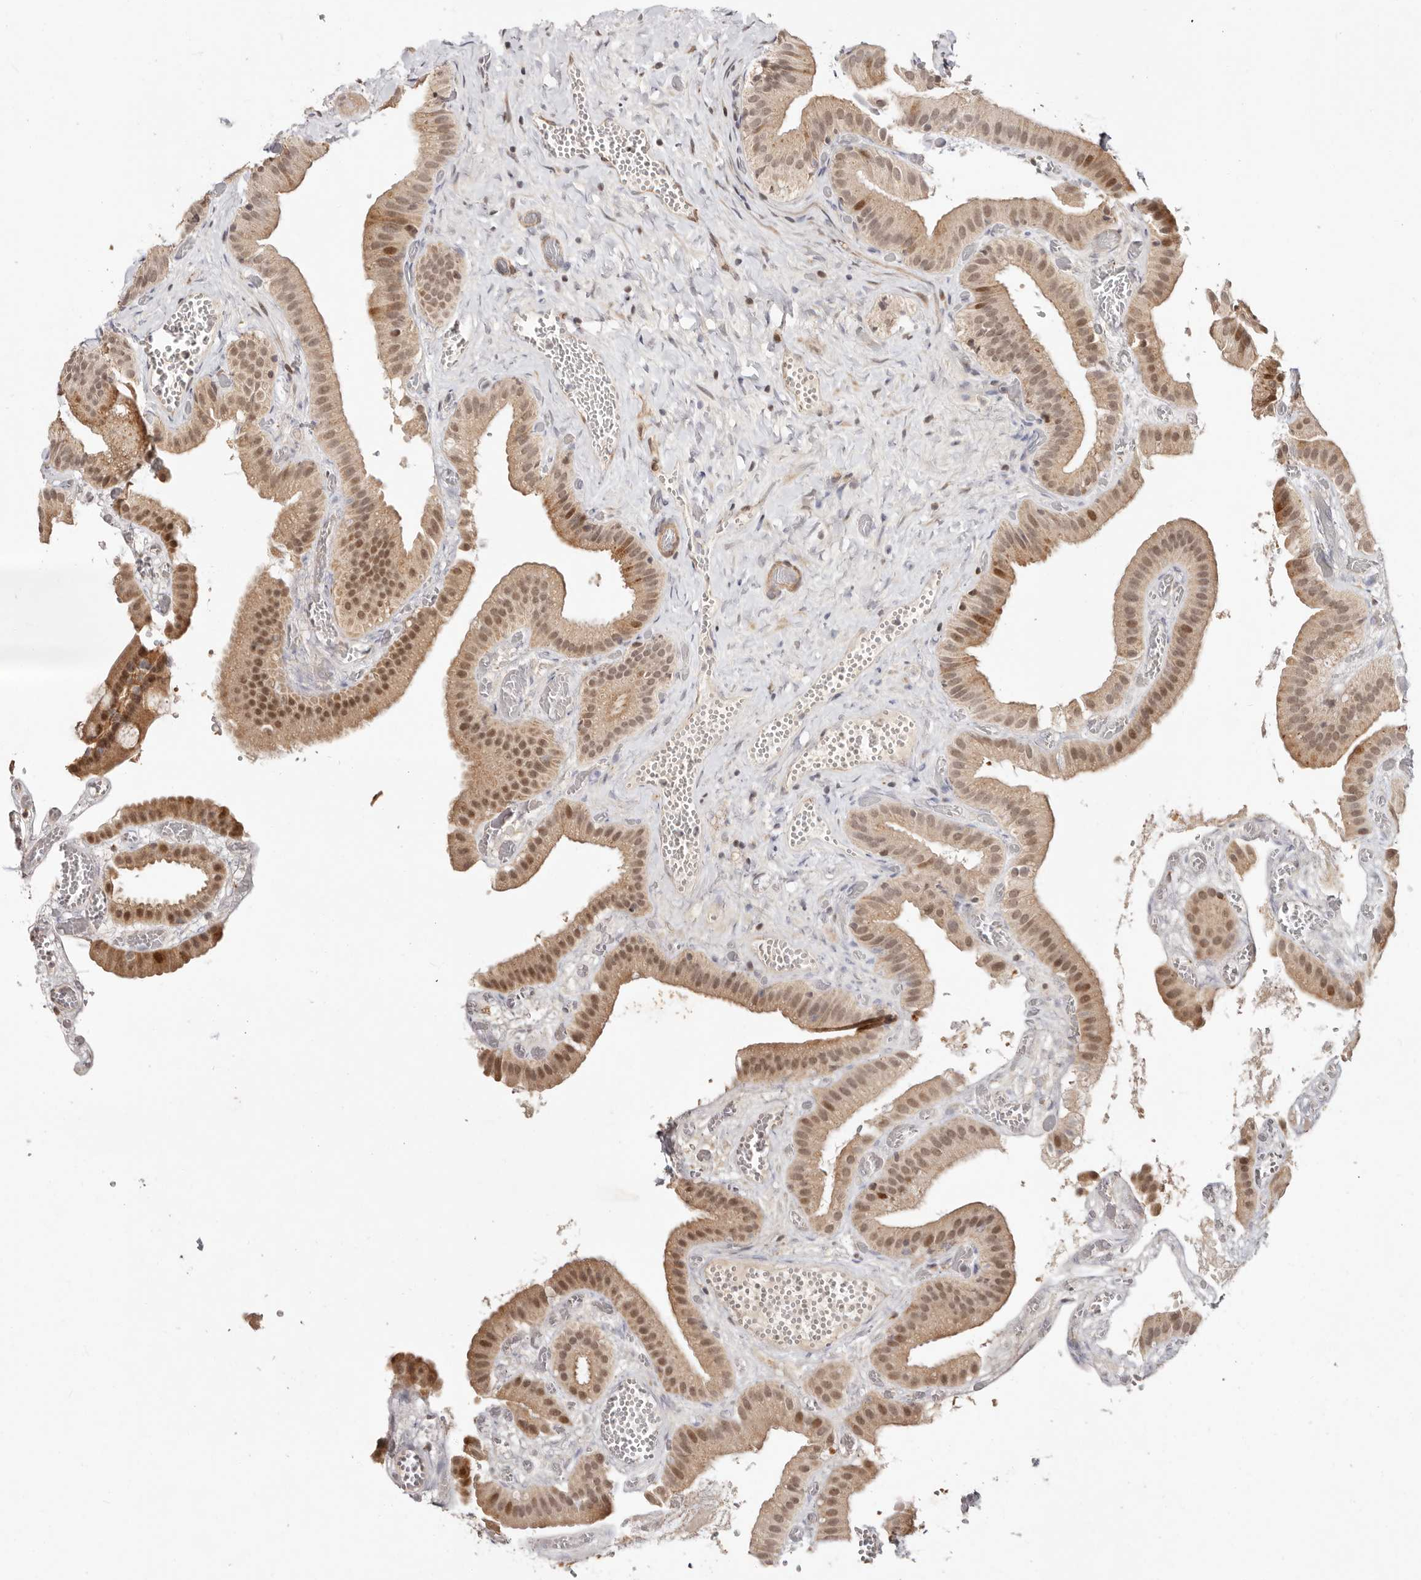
{"staining": {"intensity": "moderate", "quantity": "25%-75%", "location": "cytoplasmic/membranous,nuclear"}, "tissue": "gallbladder", "cell_type": "Glandular cells", "image_type": "normal", "snomed": [{"axis": "morphology", "description": "Normal tissue, NOS"}, {"axis": "topography", "description": "Gallbladder"}], "caption": "Immunohistochemistry (DAB) staining of normal gallbladder reveals moderate cytoplasmic/membranous,nuclear protein expression in approximately 25%-75% of glandular cells. The staining was performed using DAB, with brown indicating positive protein expression. Nuclei are stained blue with hematoxylin.", "gene": "BCL2L15", "patient": {"sex": "female", "age": 64}}